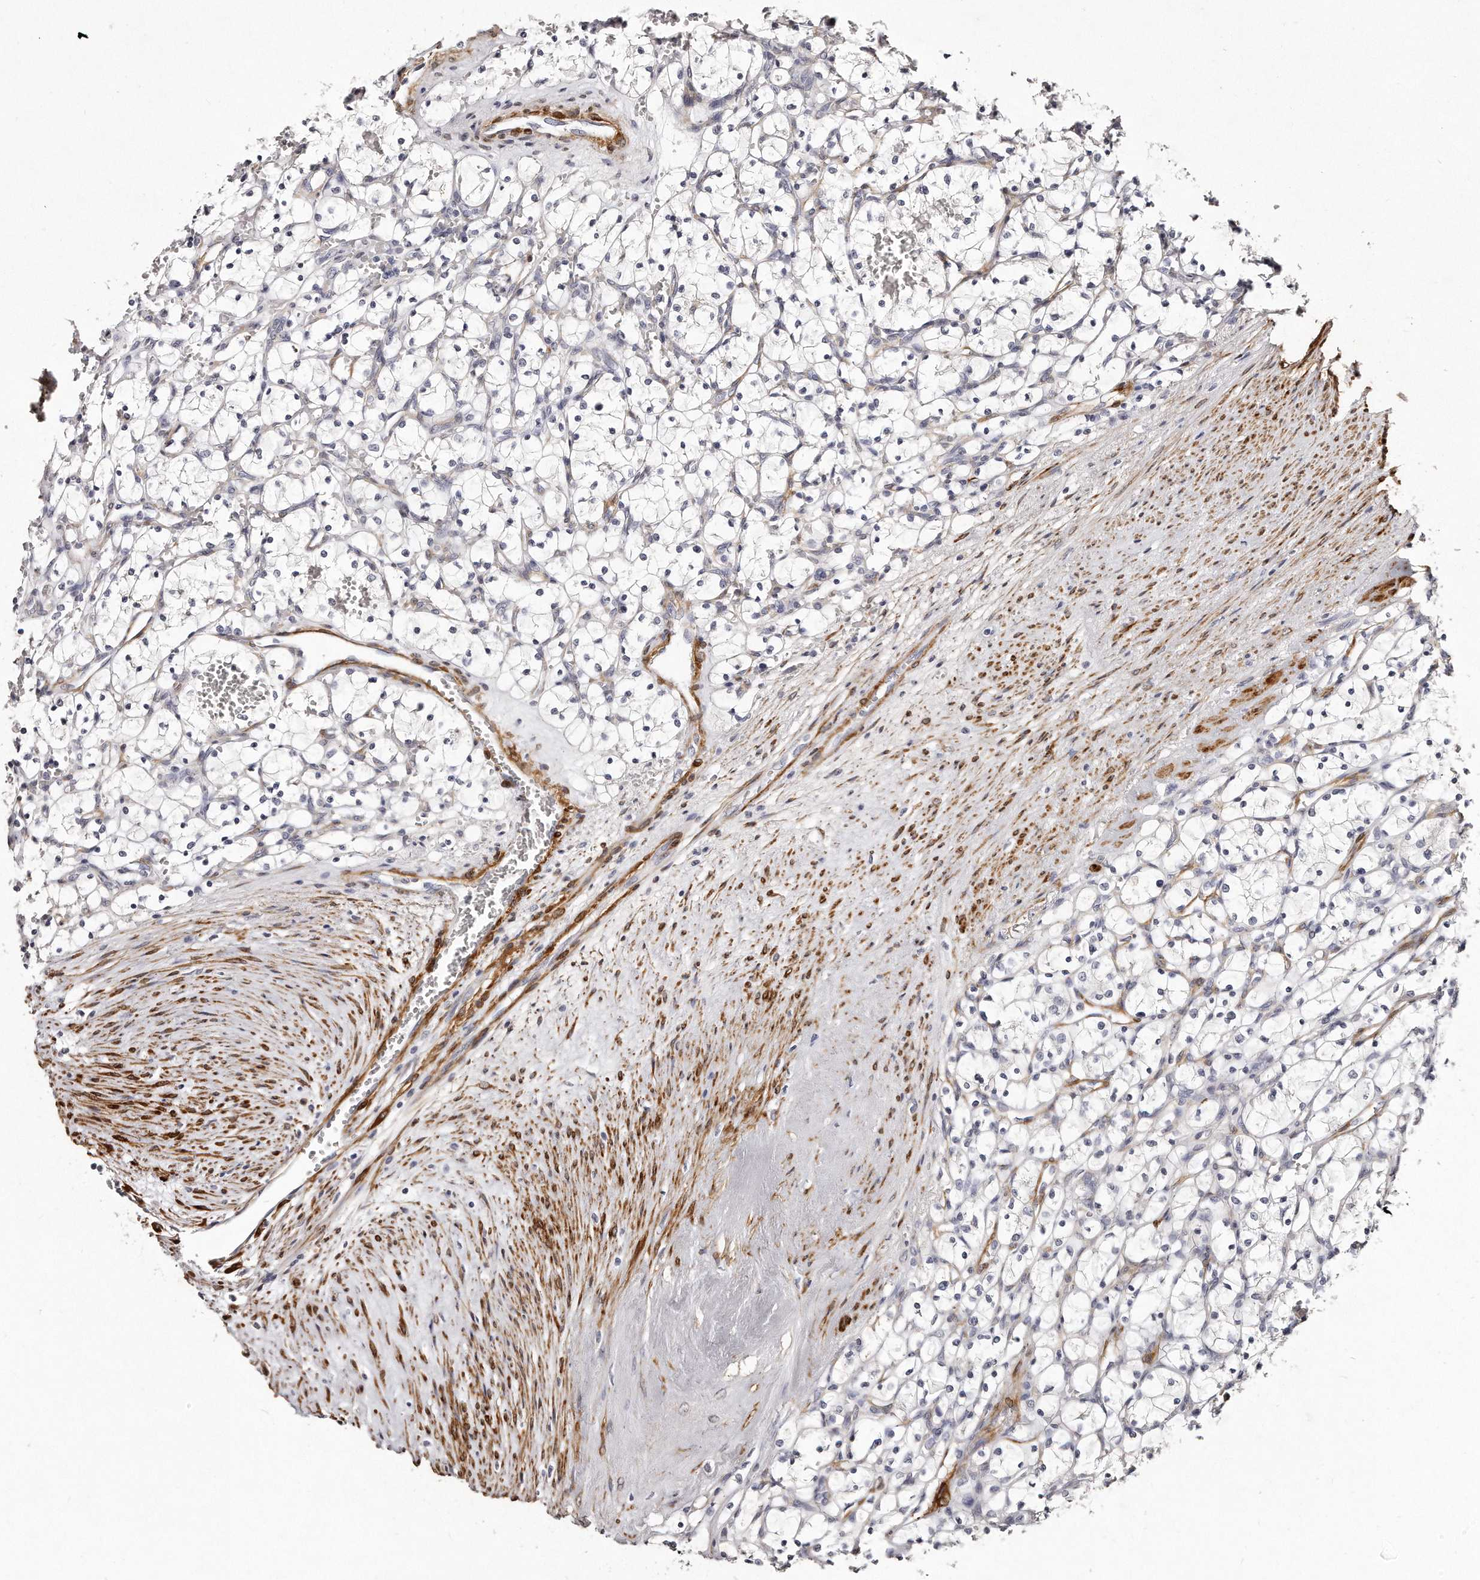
{"staining": {"intensity": "negative", "quantity": "none", "location": "none"}, "tissue": "renal cancer", "cell_type": "Tumor cells", "image_type": "cancer", "snomed": [{"axis": "morphology", "description": "Adenocarcinoma, NOS"}, {"axis": "topography", "description": "Kidney"}], "caption": "Immunohistochemistry photomicrograph of neoplastic tissue: renal adenocarcinoma stained with DAB (3,3'-diaminobenzidine) exhibits no significant protein staining in tumor cells. Brightfield microscopy of immunohistochemistry (IHC) stained with DAB (brown) and hematoxylin (blue), captured at high magnification.", "gene": "LMOD1", "patient": {"sex": "female", "age": 69}}